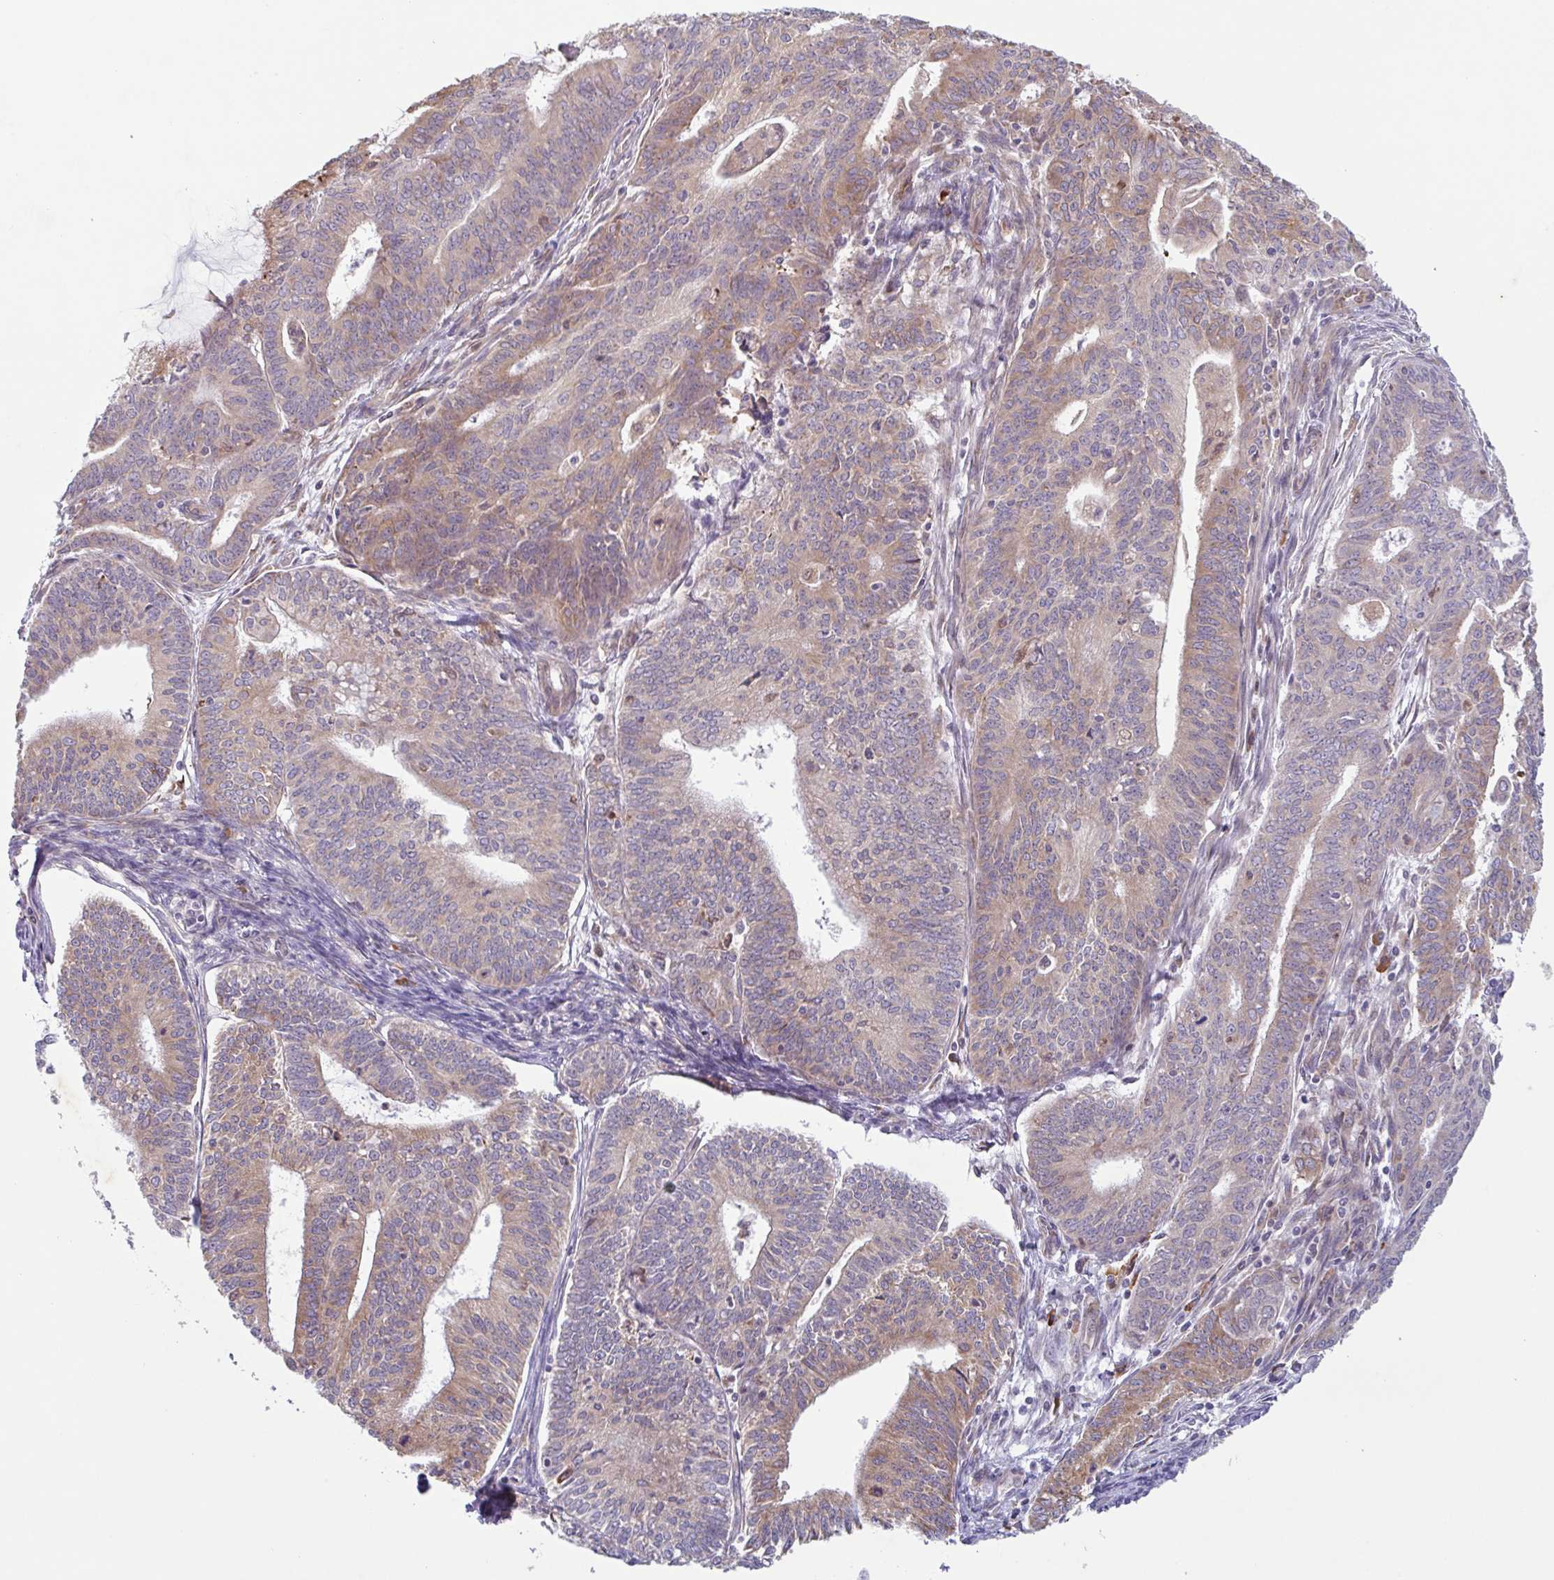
{"staining": {"intensity": "moderate", "quantity": "25%-75%", "location": "cytoplasmic/membranous"}, "tissue": "endometrial cancer", "cell_type": "Tumor cells", "image_type": "cancer", "snomed": [{"axis": "morphology", "description": "Adenocarcinoma, NOS"}, {"axis": "topography", "description": "Endometrium"}], "caption": "Tumor cells show medium levels of moderate cytoplasmic/membranous expression in approximately 25%-75% of cells in human endometrial cancer.", "gene": "RIT1", "patient": {"sex": "female", "age": 61}}